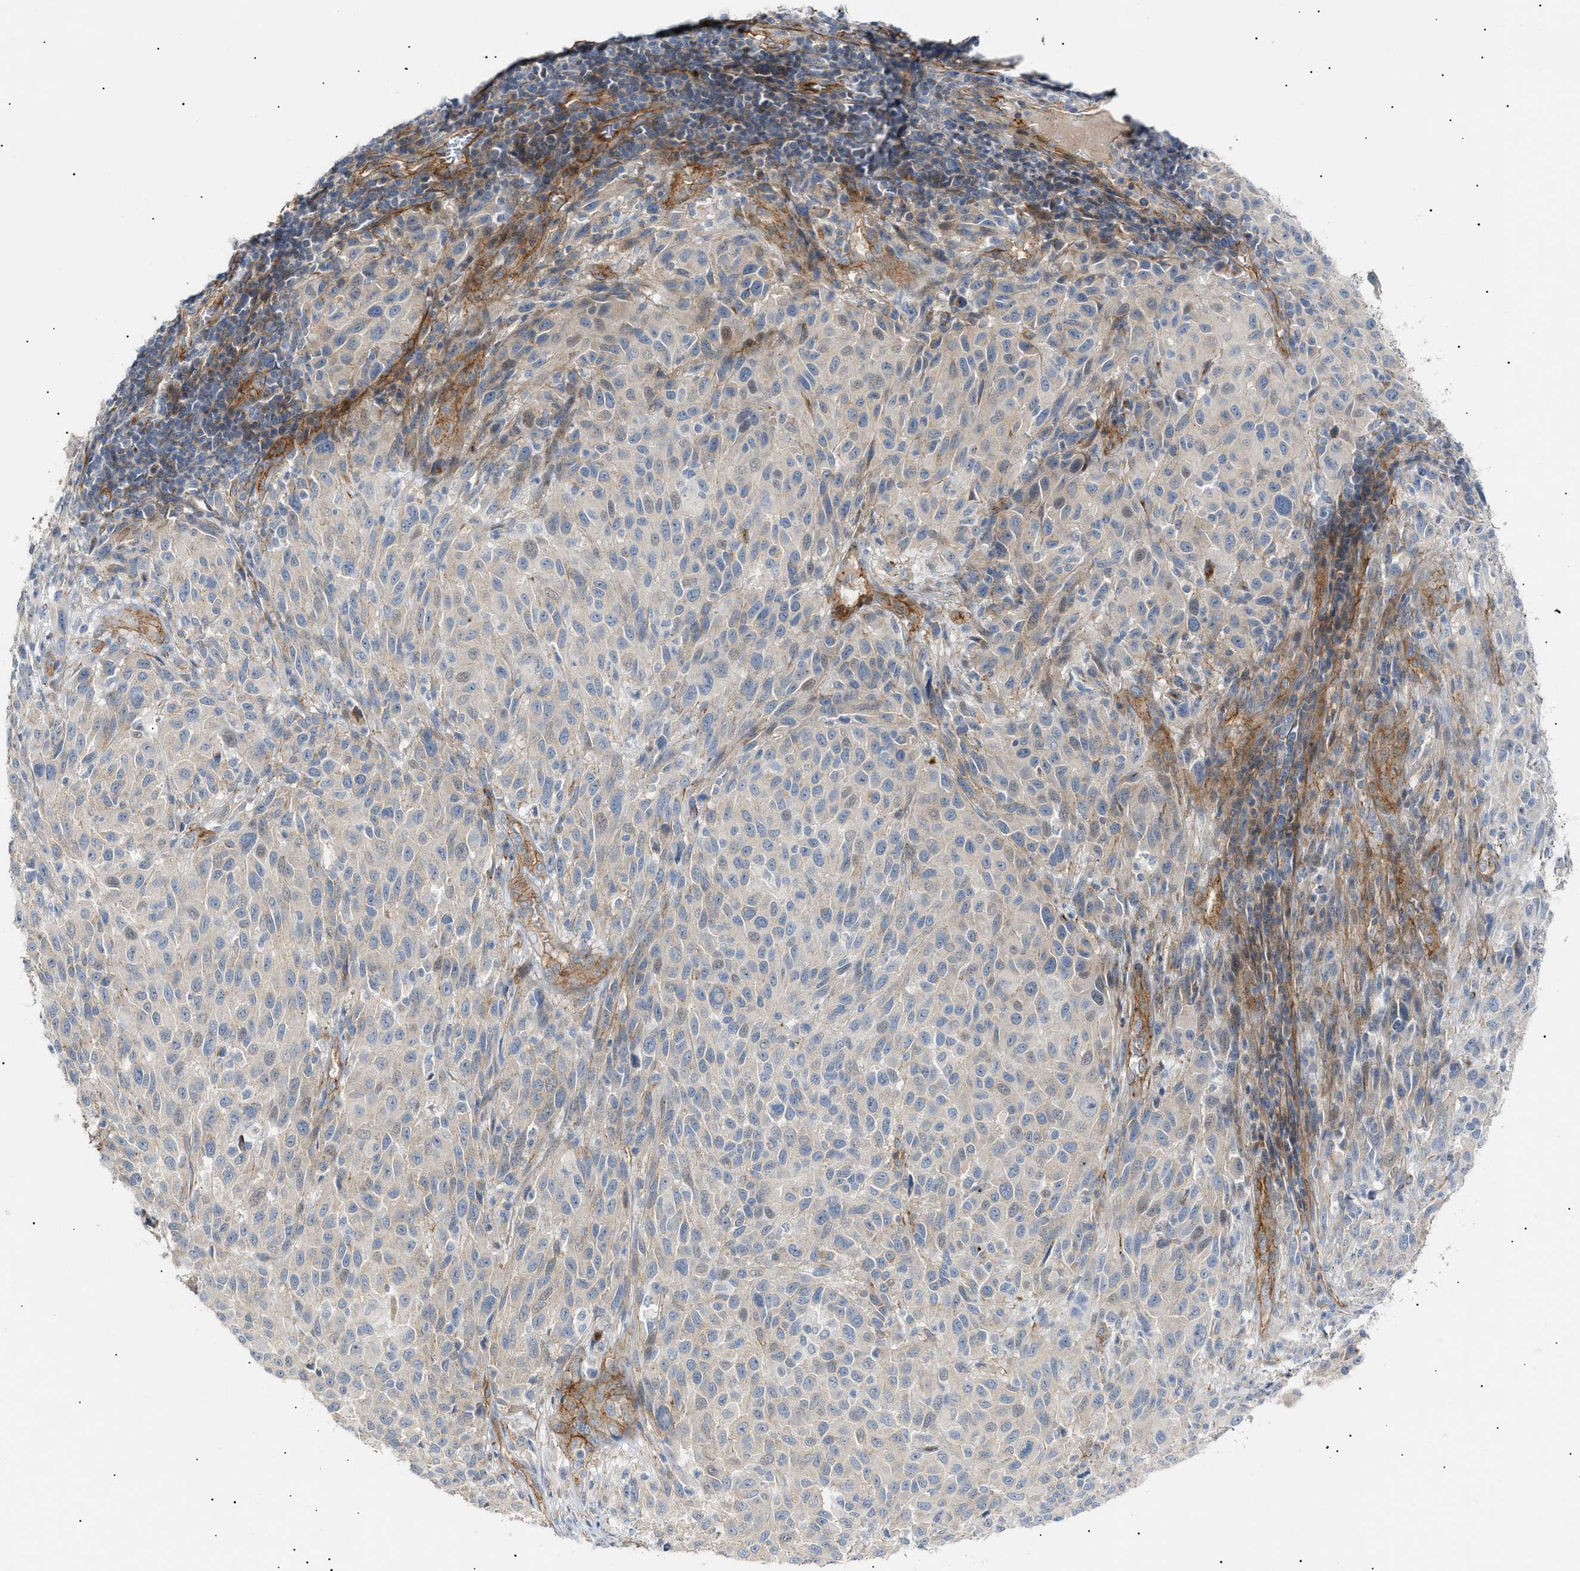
{"staining": {"intensity": "negative", "quantity": "none", "location": "none"}, "tissue": "melanoma", "cell_type": "Tumor cells", "image_type": "cancer", "snomed": [{"axis": "morphology", "description": "Malignant melanoma, Metastatic site"}, {"axis": "topography", "description": "Lymph node"}], "caption": "IHC image of neoplastic tissue: human malignant melanoma (metastatic site) stained with DAB (3,3'-diaminobenzidine) reveals no significant protein staining in tumor cells. The staining was performed using DAB to visualize the protein expression in brown, while the nuclei were stained in blue with hematoxylin (Magnification: 20x).", "gene": "ZFHX2", "patient": {"sex": "male", "age": 61}}